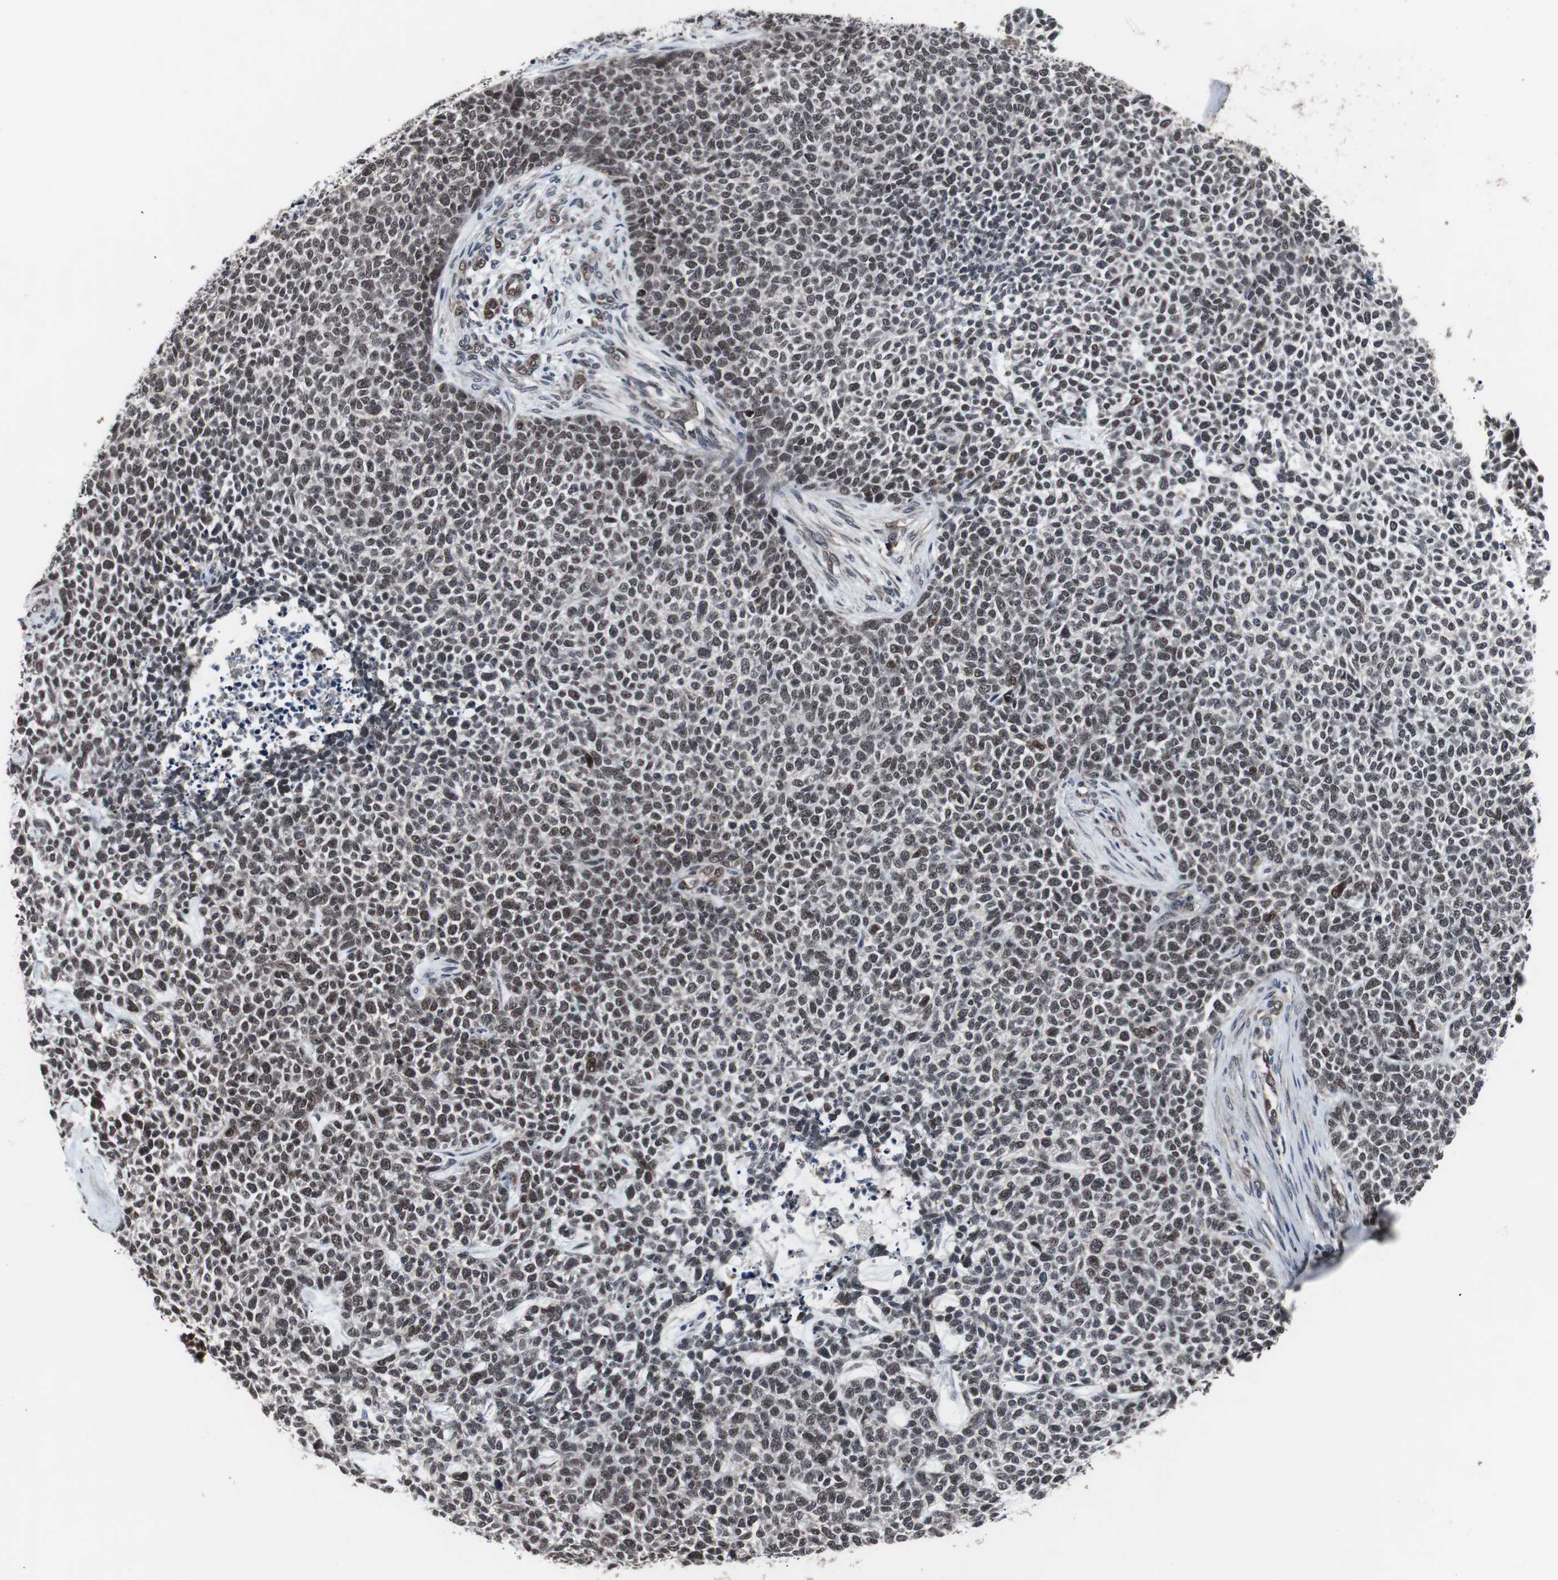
{"staining": {"intensity": "moderate", "quantity": ">75%", "location": "nuclear"}, "tissue": "skin cancer", "cell_type": "Tumor cells", "image_type": "cancer", "snomed": [{"axis": "morphology", "description": "Basal cell carcinoma"}, {"axis": "topography", "description": "Skin"}], "caption": "IHC histopathology image of neoplastic tissue: skin basal cell carcinoma stained using immunohistochemistry displays medium levels of moderate protein expression localized specifically in the nuclear of tumor cells, appearing as a nuclear brown color.", "gene": "GTF2F2", "patient": {"sex": "female", "age": 84}}